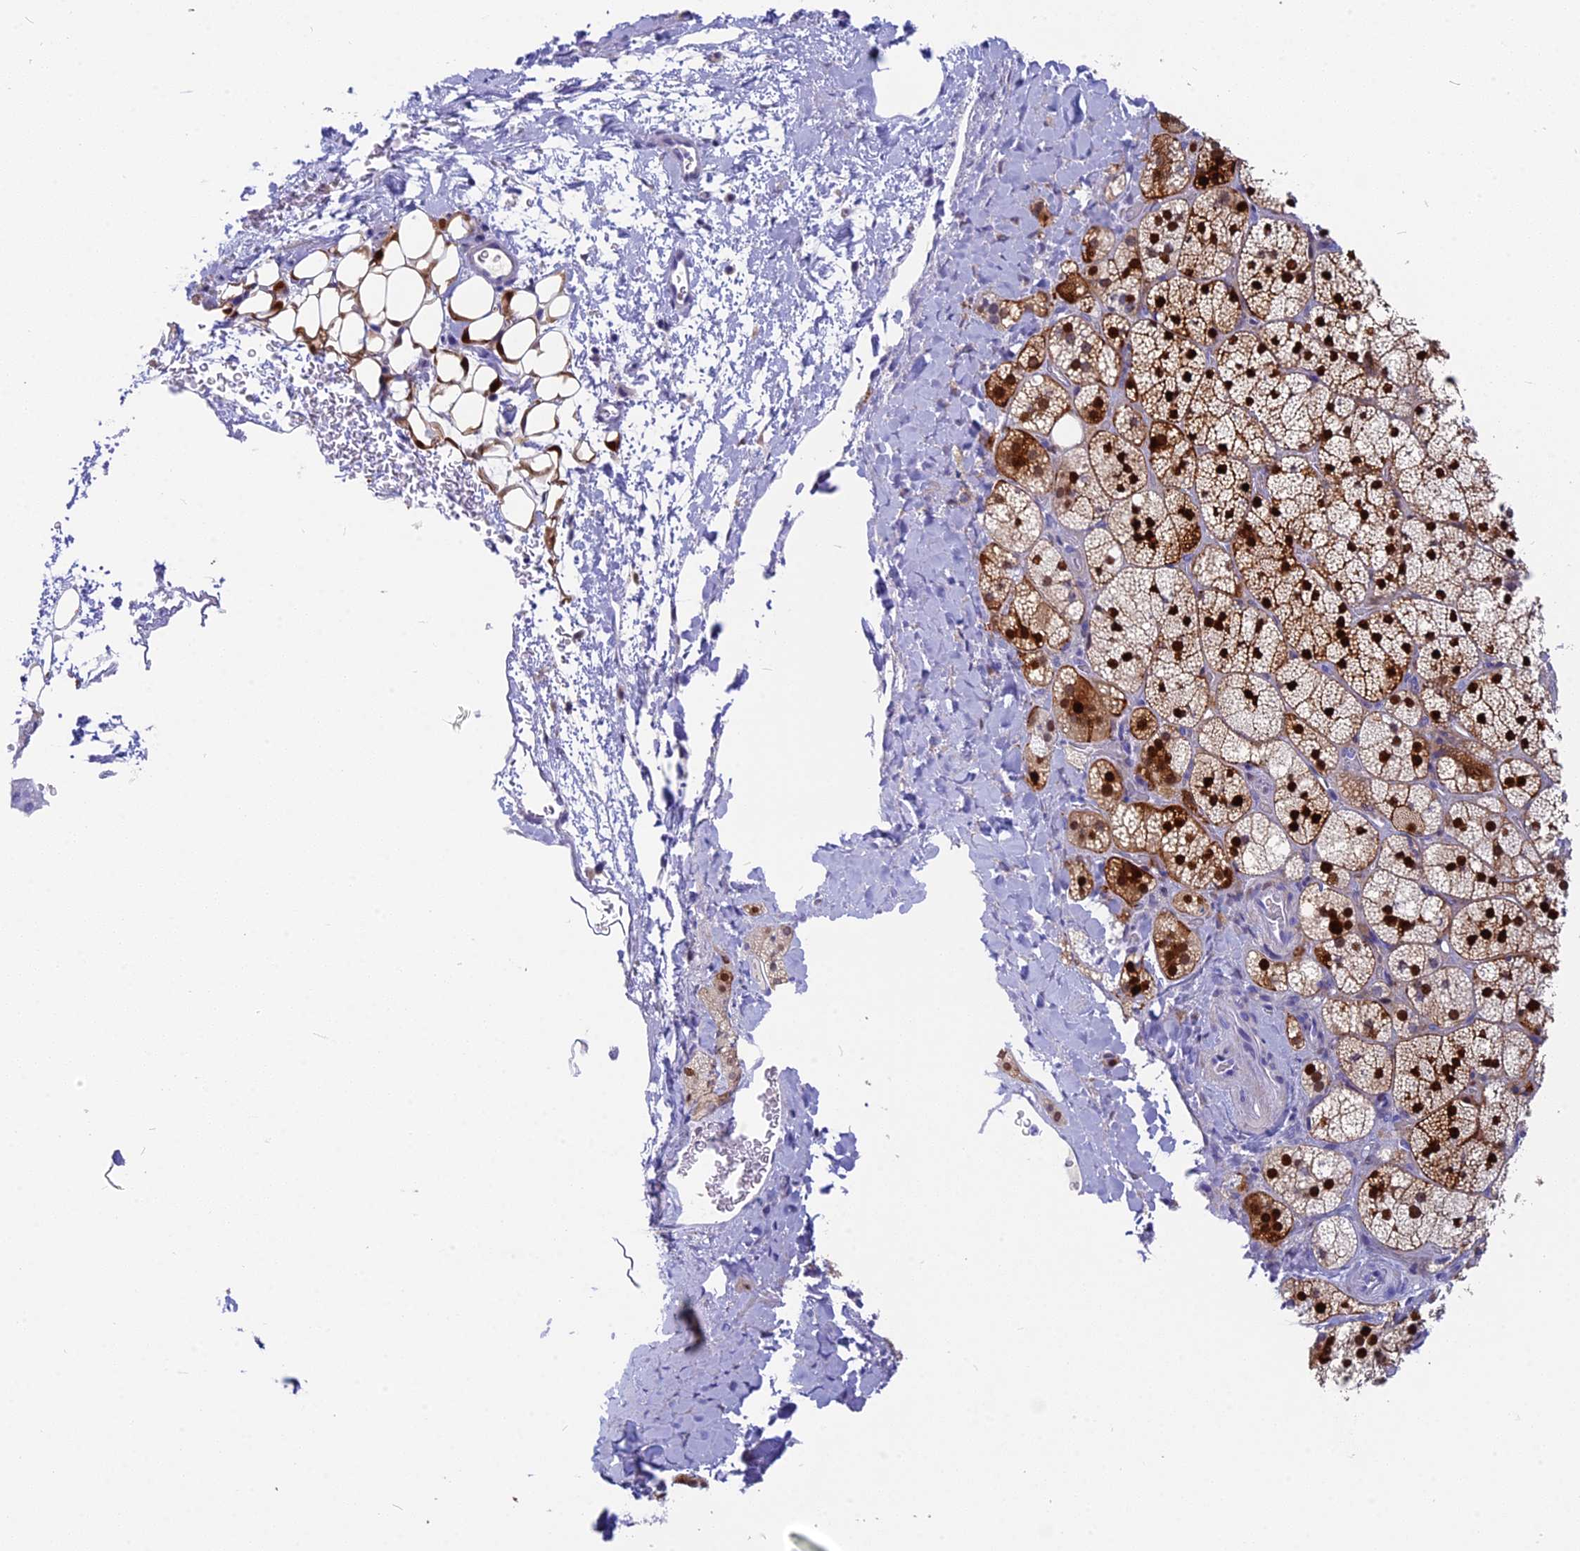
{"staining": {"intensity": "strong", "quantity": "25%-75%", "location": "cytoplasmic/membranous,nuclear"}, "tissue": "adrenal gland", "cell_type": "Glandular cells", "image_type": "normal", "snomed": [{"axis": "morphology", "description": "Normal tissue, NOS"}, {"axis": "topography", "description": "Adrenal gland"}], "caption": "Strong cytoplasmic/membranous,nuclear positivity is appreciated in about 25%-75% of glandular cells in benign adrenal gland.", "gene": "NKPD1", "patient": {"sex": "male", "age": 61}}